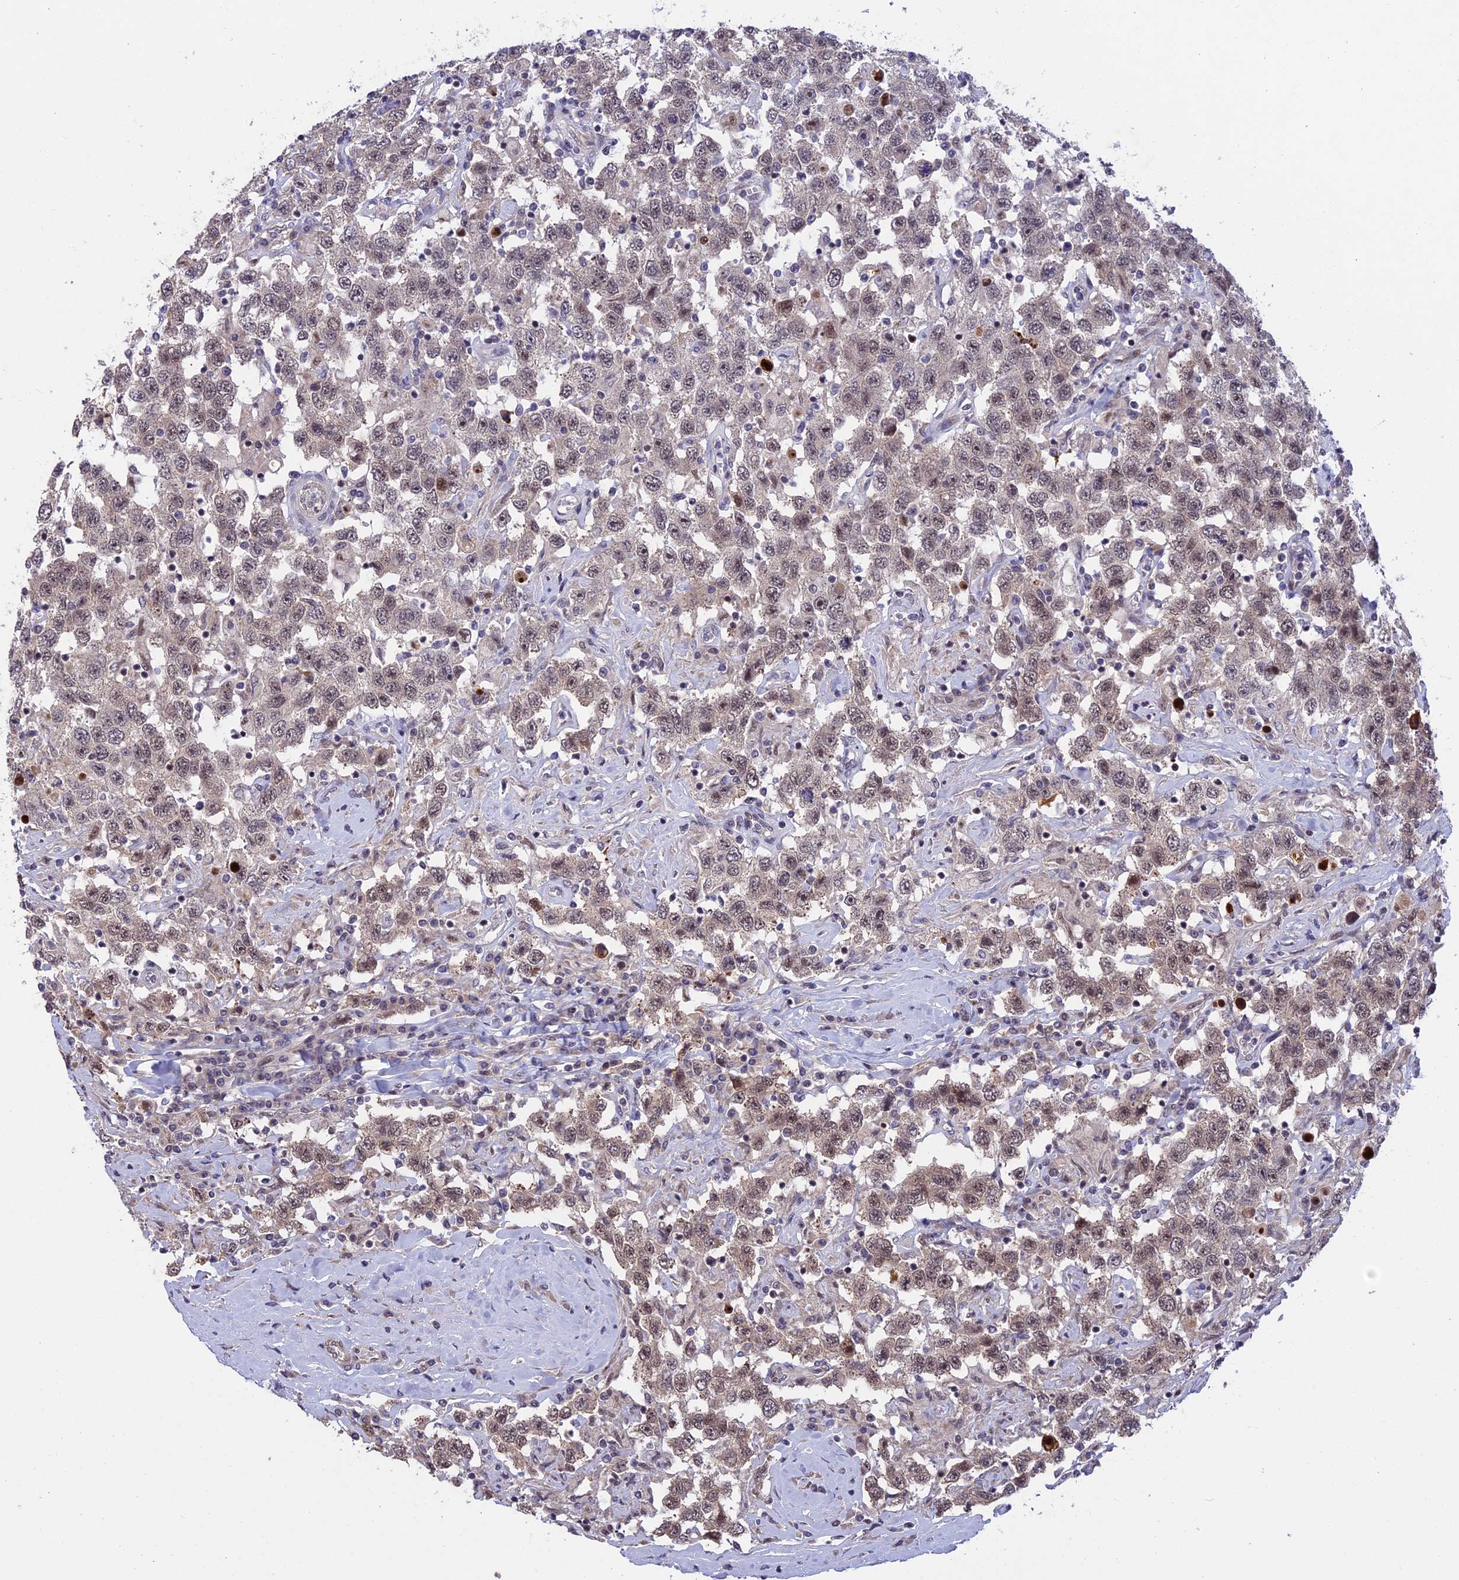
{"staining": {"intensity": "weak", "quantity": ">75%", "location": "cytoplasmic/membranous,nuclear"}, "tissue": "testis cancer", "cell_type": "Tumor cells", "image_type": "cancer", "snomed": [{"axis": "morphology", "description": "Seminoma, NOS"}, {"axis": "topography", "description": "Testis"}], "caption": "Weak cytoplasmic/membranous and nuclear expression for a protein is appreciated in approximately >75% of tumor cells of testis cancer (seminoma) using immunohistochemistry.", "gene": "POLR2C", "patient": {"sex": "male", "age": 41}}